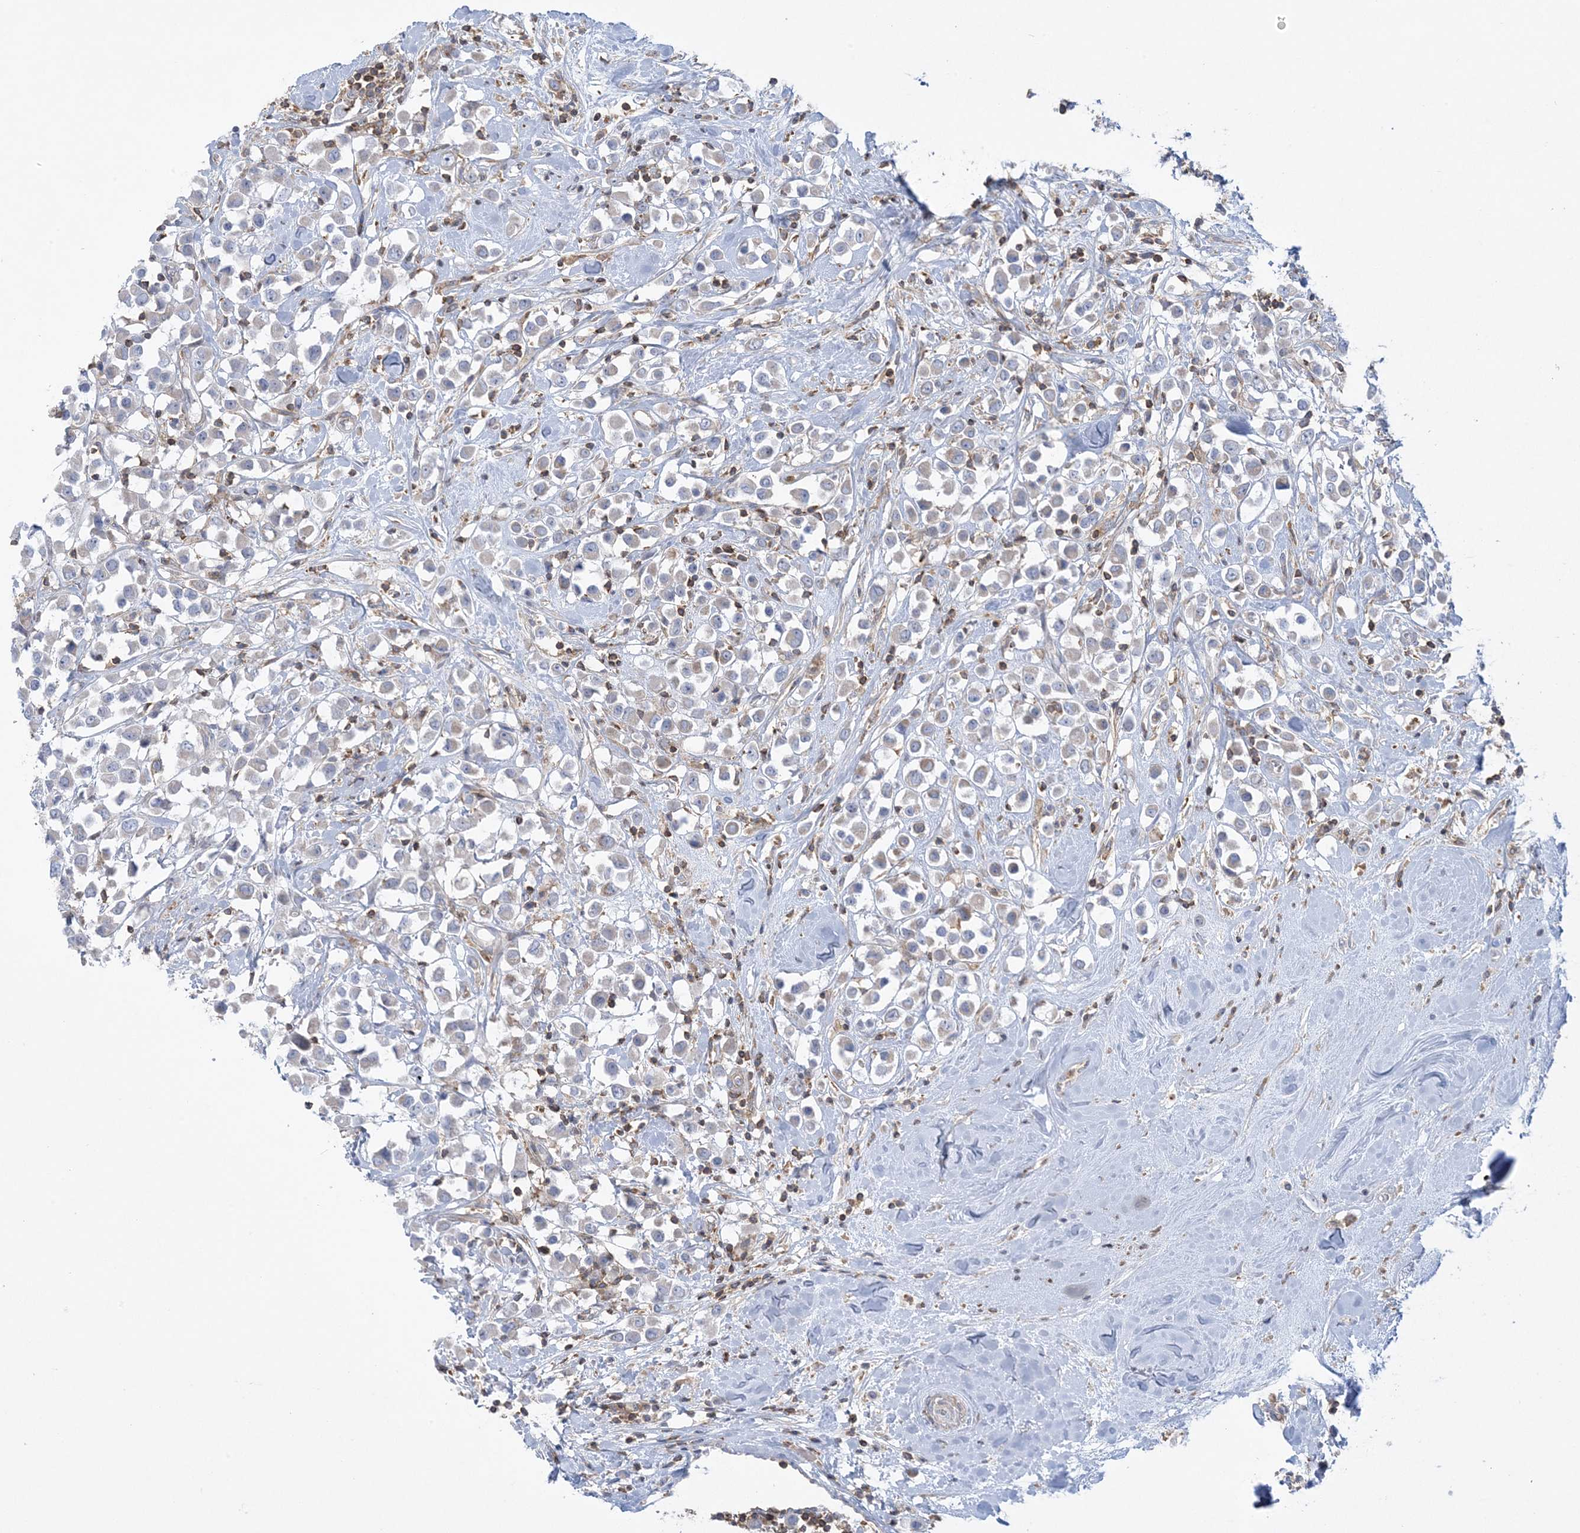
{"staining": {"intensity": "negative", "quantity": "none", "location": "none"}, "tissue": "breast cancer", "cell_type": "Tumor cells", "image_type": "cancer", "snomed": [{"axis": "morphology", "description": "Duct carcinoma"}, {"axis": "topography", "description": "Breast"}], "caption": "DAB (3,3'-diaminobenzidine) immunohistochemical staining of human breast cancer (invasive ductal carcinoma) demonstrates no significant expression in tumor cells. (Immunohistochemistry (ihc), brightfield microscopy, high magnification).", "gene": "ARHGAP30", "patient": {"sex": "female", "age": 61}}